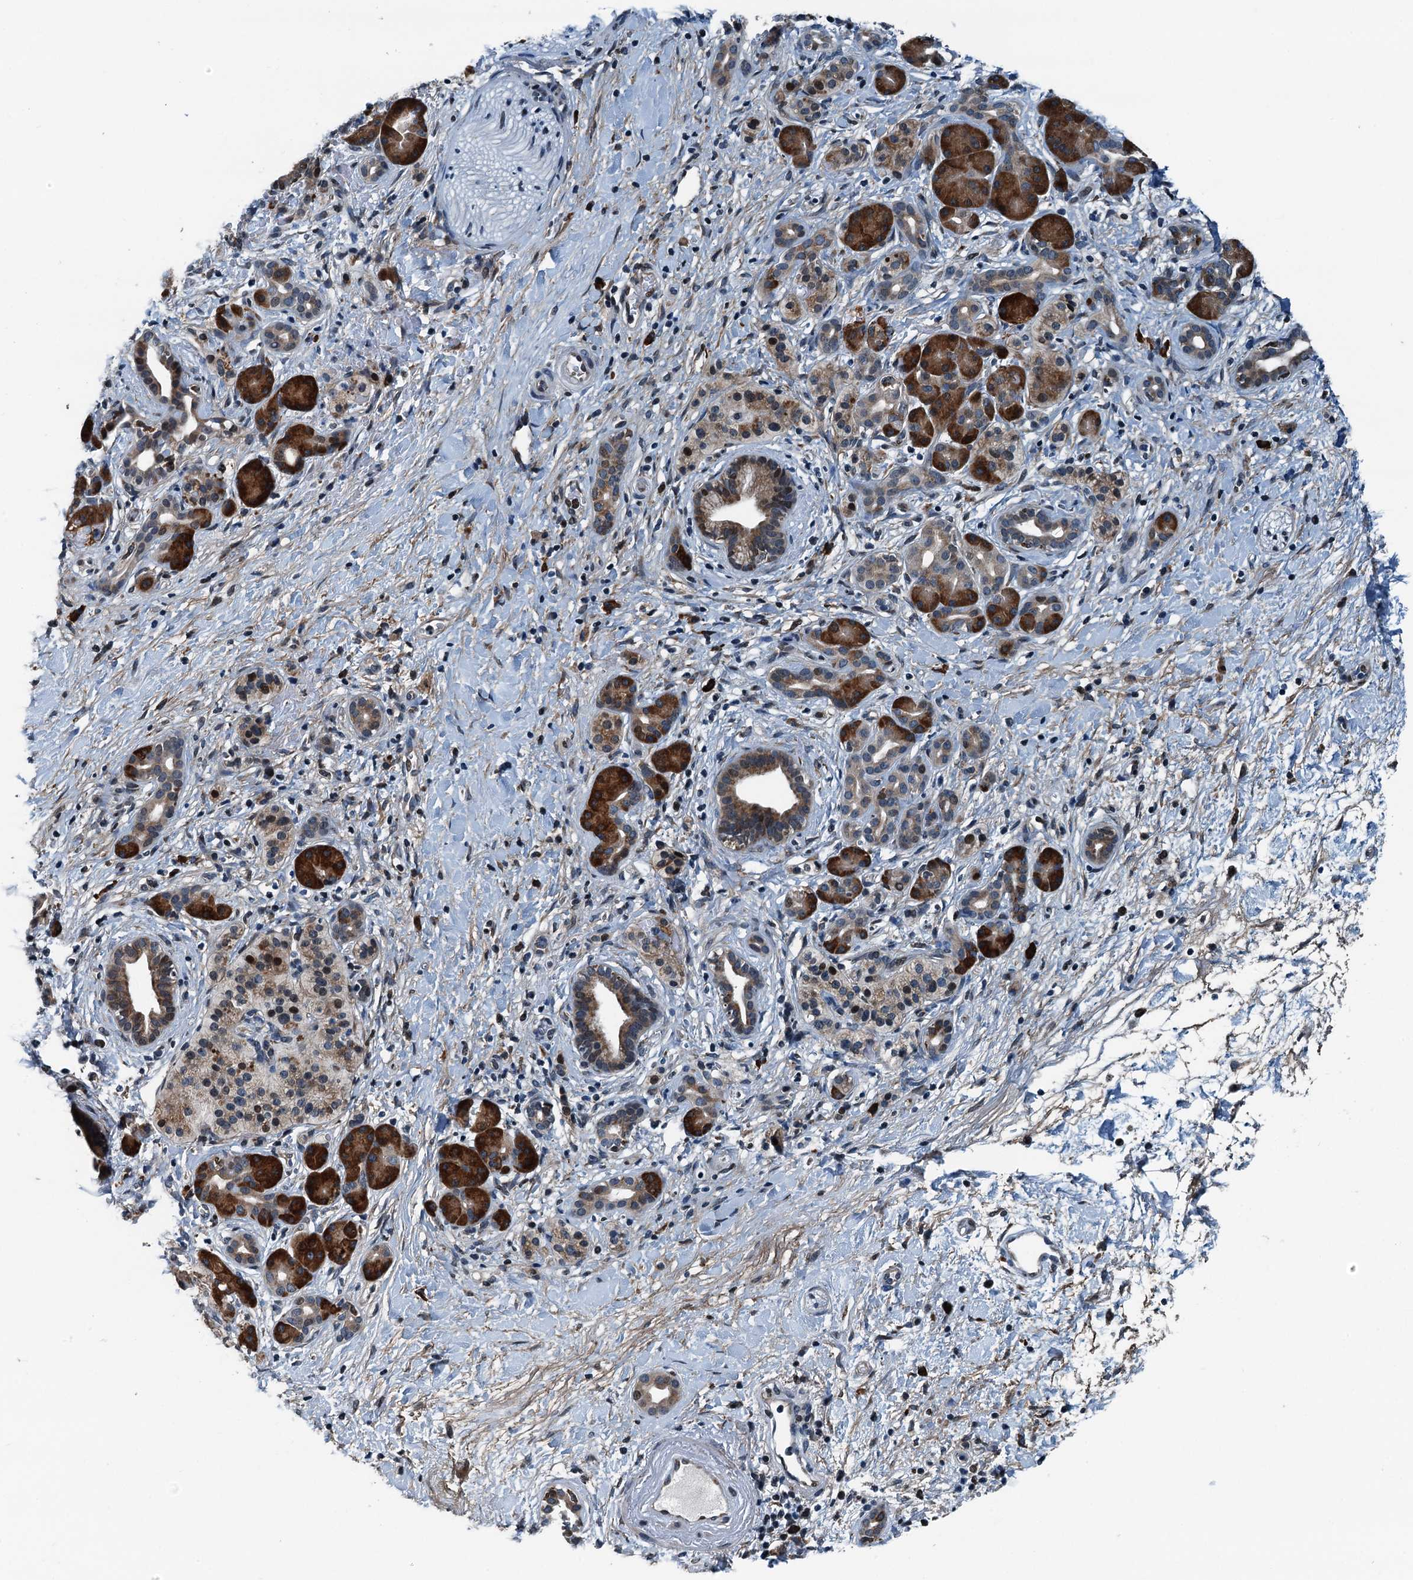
{"staining": {"intensity": "moderate", "quantity": ">75%", "location": "cytoplasmic/membranous"}, "tissue": "pancreatic cancer", "cell_type": "Tumor cells", "image_type": "cancer", "snomed": [{"axis": "morphology", "description": "Normal tissue, NOS"}, {"axis": "morphology", "description": "Adenocarcinoma, NOS"}, {"axis": "topography", "description": "Pancreas"}, {"axis": "topography", "description": "Peripheral nerve tissue"}], "caption": "Moderate cytoplasmic/membranous staining for a protein is seen in about >75% of tumor cells of pancreatic cancer (adenocarcinoma) using immunohistochemistry.", "gene": "TAMALIN", "patient": {"sex": "female", "age": 77}}